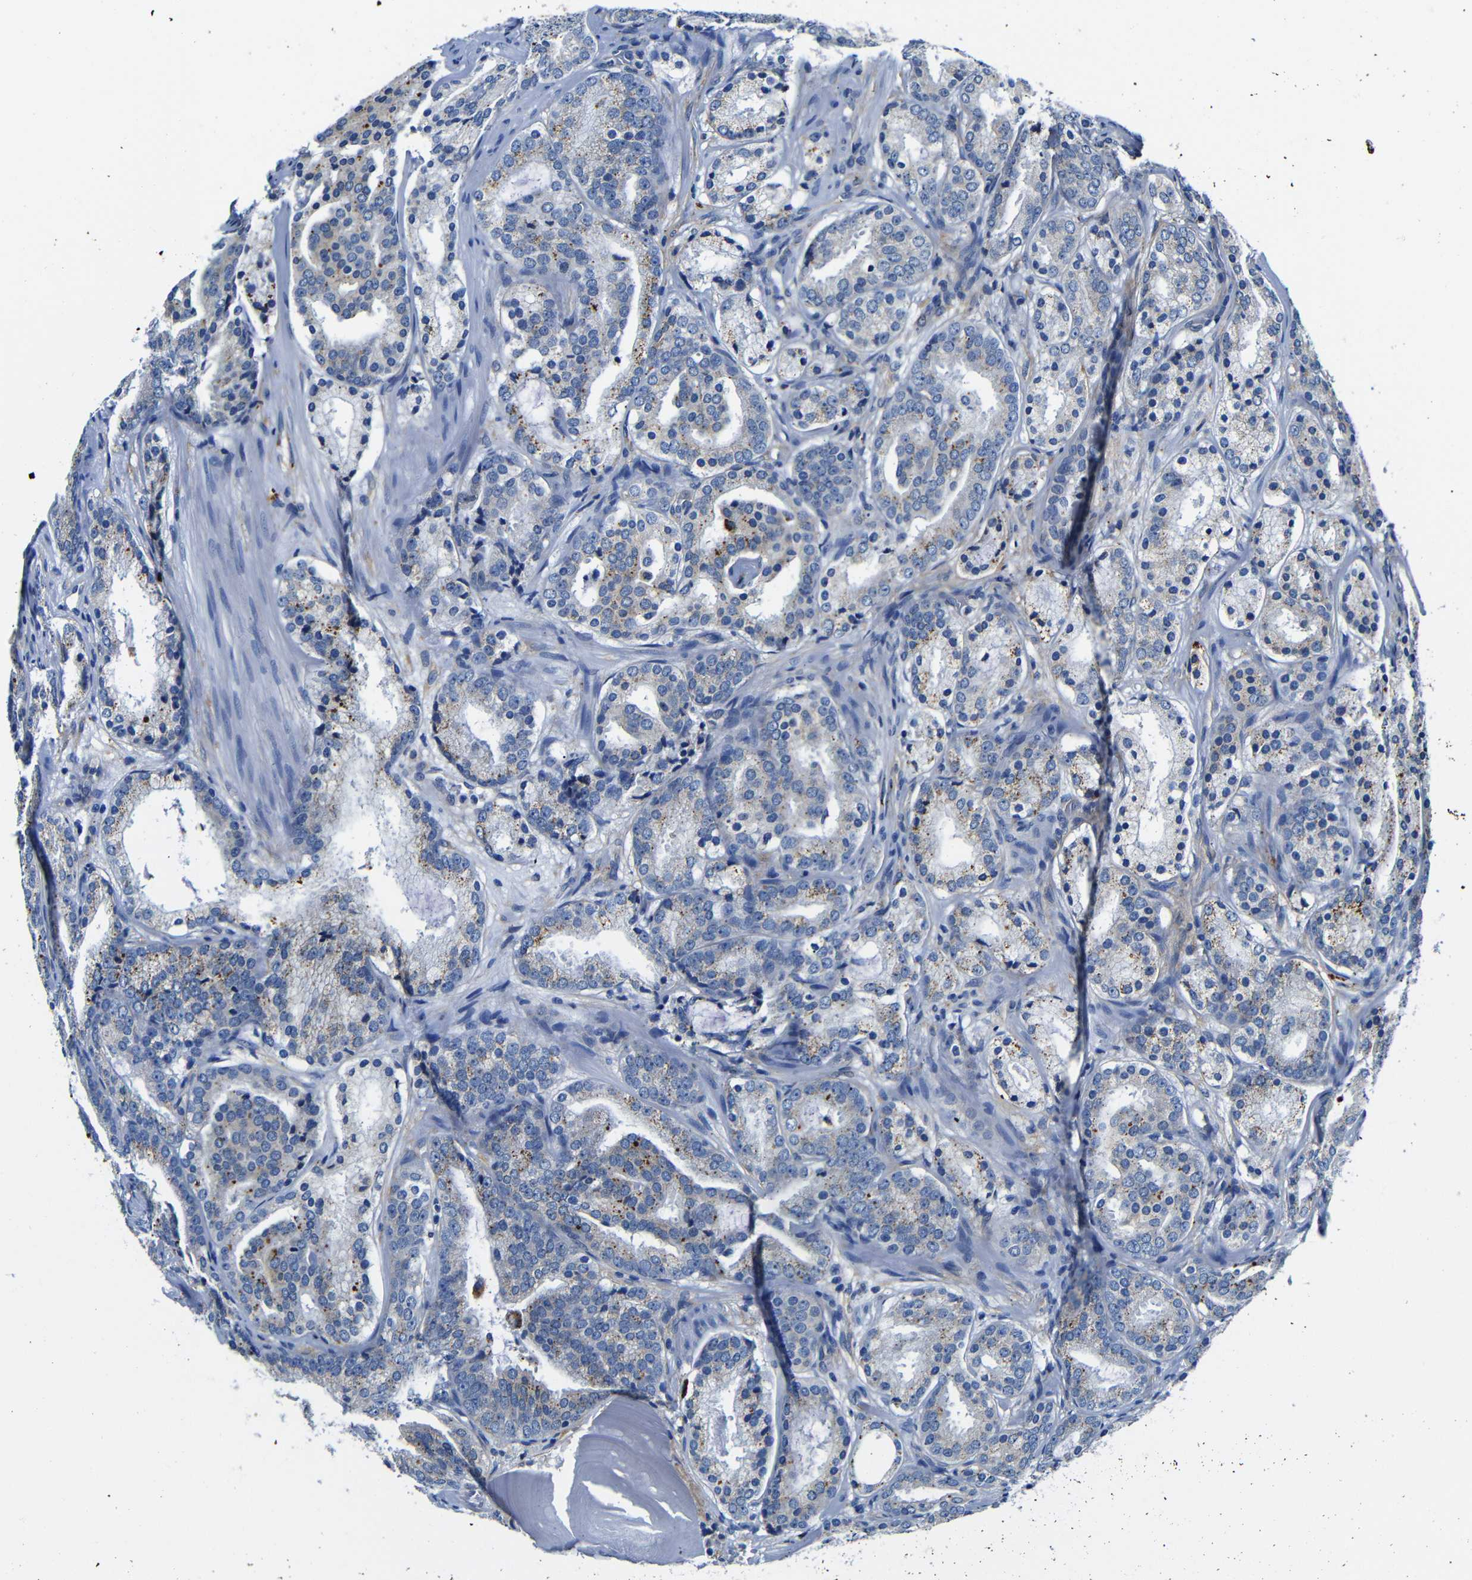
{"staining": {"intensity": "moderate", "quantity": "<25%", "location": "cytoplasmic/membranous"}, "tissue": "prostate cancer", "cell_type": "Tumor cells", "image_type": "cancer", "snomed": [{"axis": "morphology", "description": "Adenocarcinoma, Low grade"}, {"axis": "topography", "description": "Prostate"}], "caption": "Tumor cells display low levels of moderate cytoplasmic/membranous positivity in approximately <25% of cells in human adenocarcinoma (low-grade) (prostate). Nuclei are stained in blue.", "gene": "GIMAP2", "patient": {"sex": "male", "age": 69}}